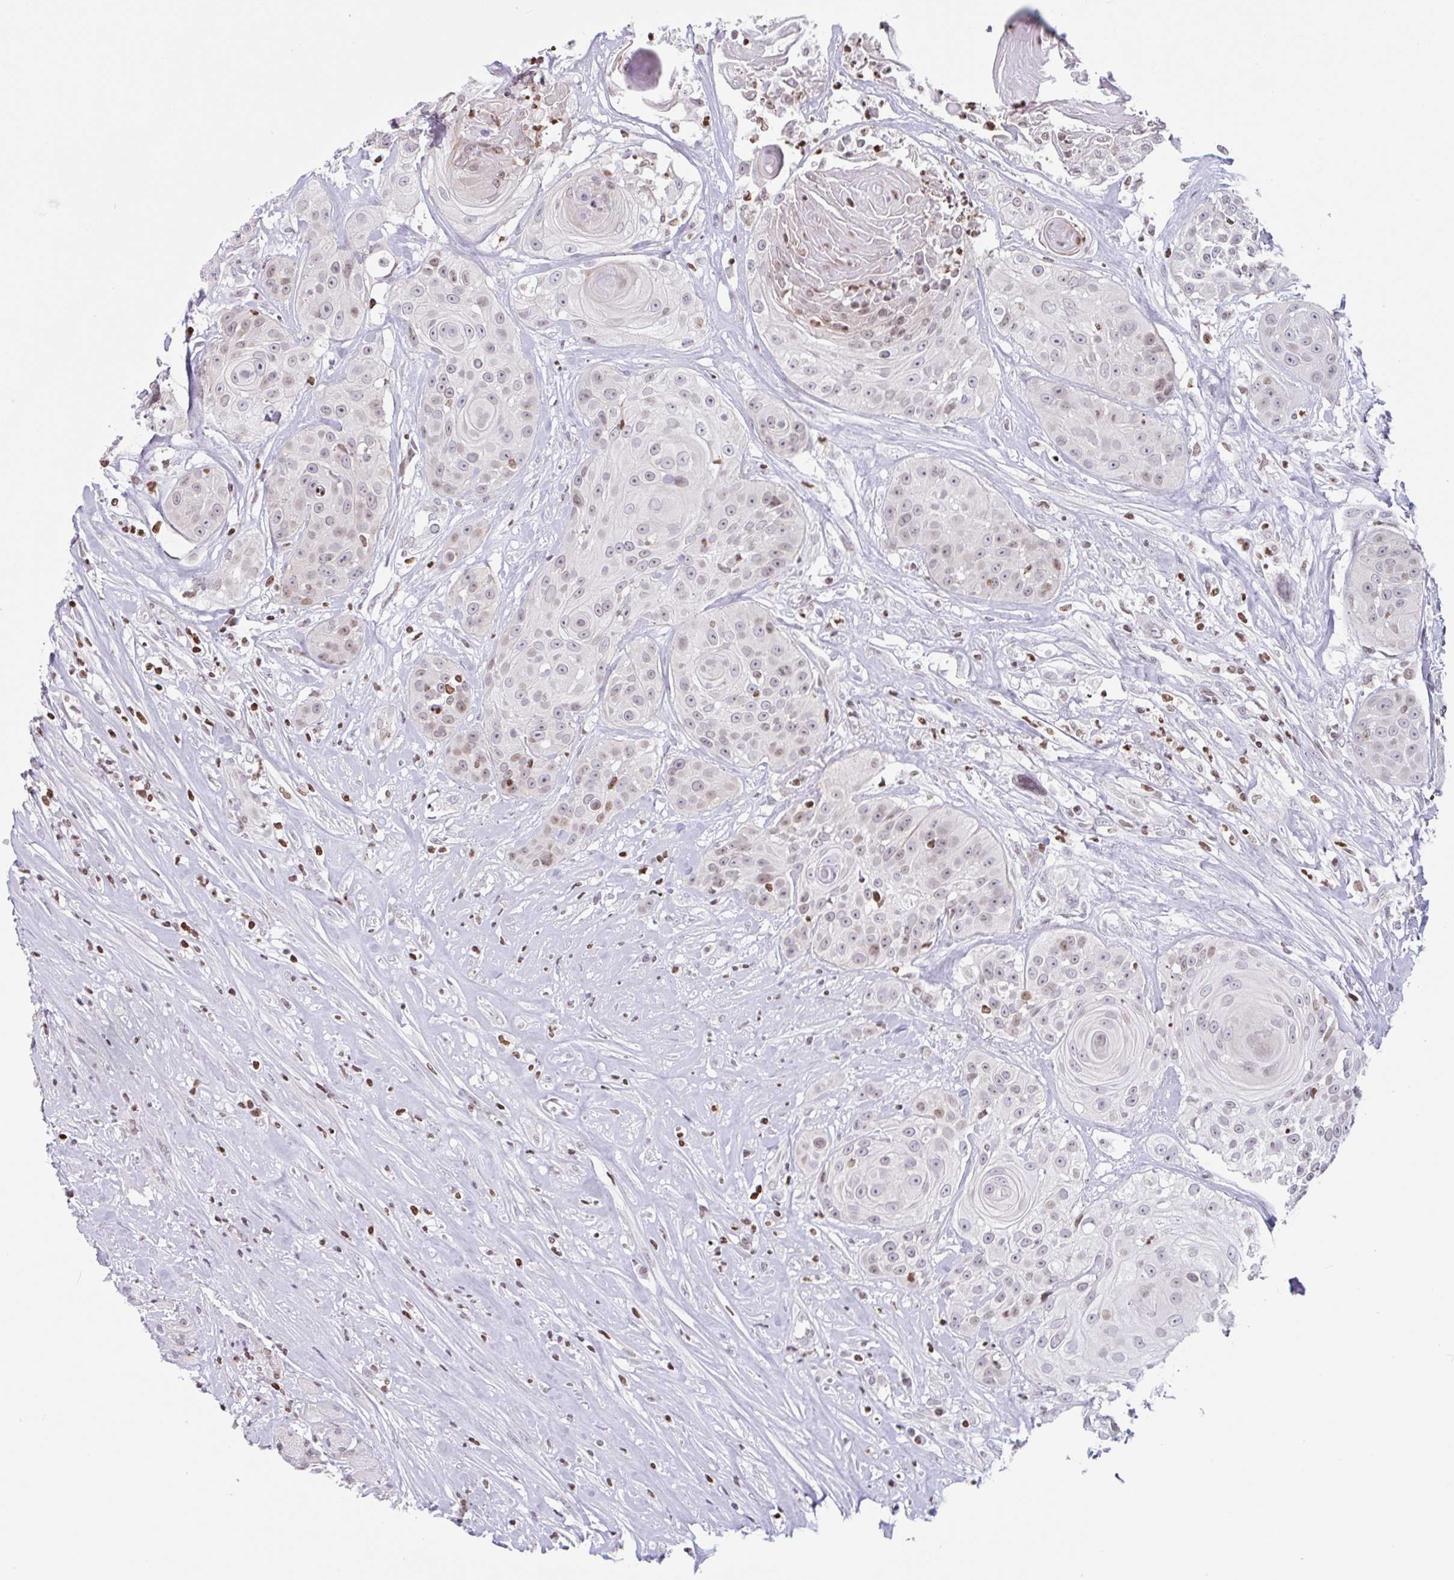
{"staining": {"intensity": "weak", "quantity": "25%-75%", "location": "nuclear"}, "tissue": "head and neck cancer", "cell_type": "Tumor cells", "image_type": "cancer", "snomed": [{"axis": "morphology", "description": "Squamous cell carcinoma, NOS"}, {"axis": "topography", "description": "Head-Neck"}], "caption": "This is a histology image of immunohistochemistry (IHC) staining of head and neck squamous cell carcinoma, which shows weak positivity in the nuclear of tumor cells.", "gene": "NOL6", "patient": {"sex": "male", "age": 83}}